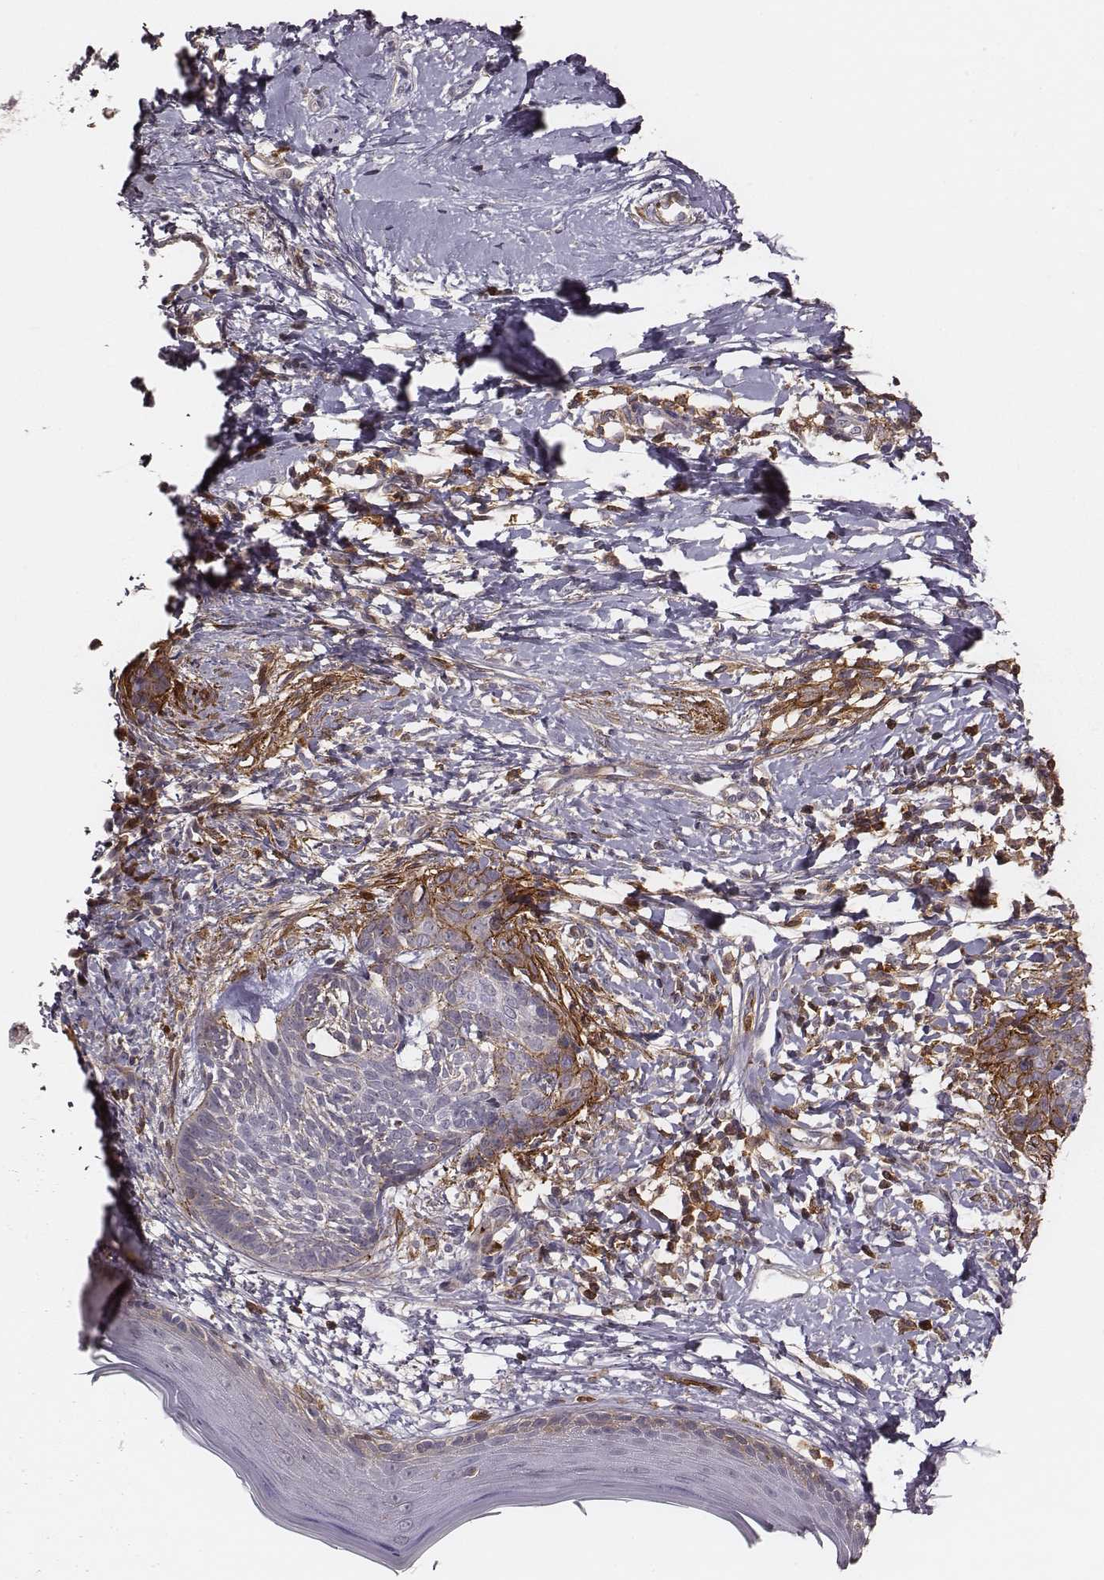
{"staining": {"intensity": "negative", "quantity": "none", "location": "none"}, "tissue": "skin cancer", "cell_type": "Tumor cells", "image_type": "cancer", "snomed": [{"axis": "morphology", "description": "Normal tissue, NOS"}, {"axis": "morphology", "description": "Basal cell carcinoma"}, {"axis": "topography", "description": "Skin"}], "caption": "High power microscopy photomicrograph of an immunohistochemistry photomicrograph of skin basal cell carcinoma, revealing no significant positivity in tumor cells.", "gene": "ZYX", "patient": {"sex": "male", "age": 84}}